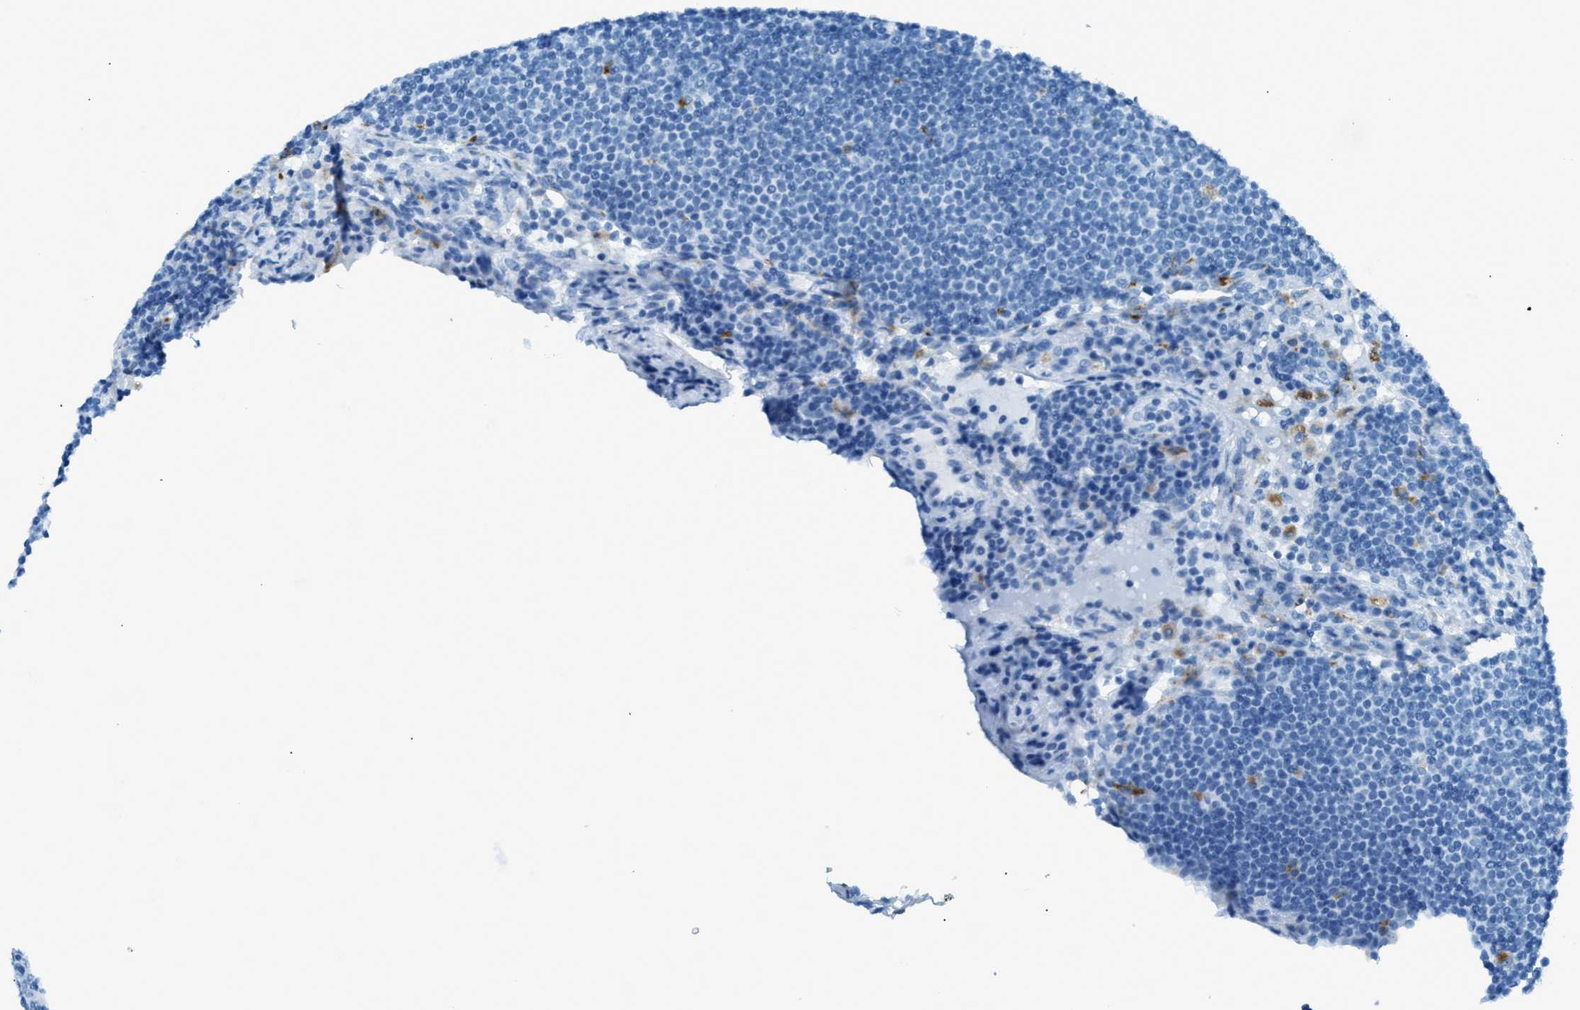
{"staining": {"intensity": "weak", "quantity": "<25%", "location": "cytoplasmic/membranous"}, "tissue": "lymph node", "cell_type": "Germinal center cells", "image_type": "normal", "snomed": [{"axis": "morphology", "description": "Normal tissue, NOS"}, {"axis": "topography", "description": "Lymph node"}], "caption": "Lymph node stained for a protein using IHC displays no positivity germinal center cells.", "gene": "C21orf62", "patient": {"sex": "female", "age": 53}}